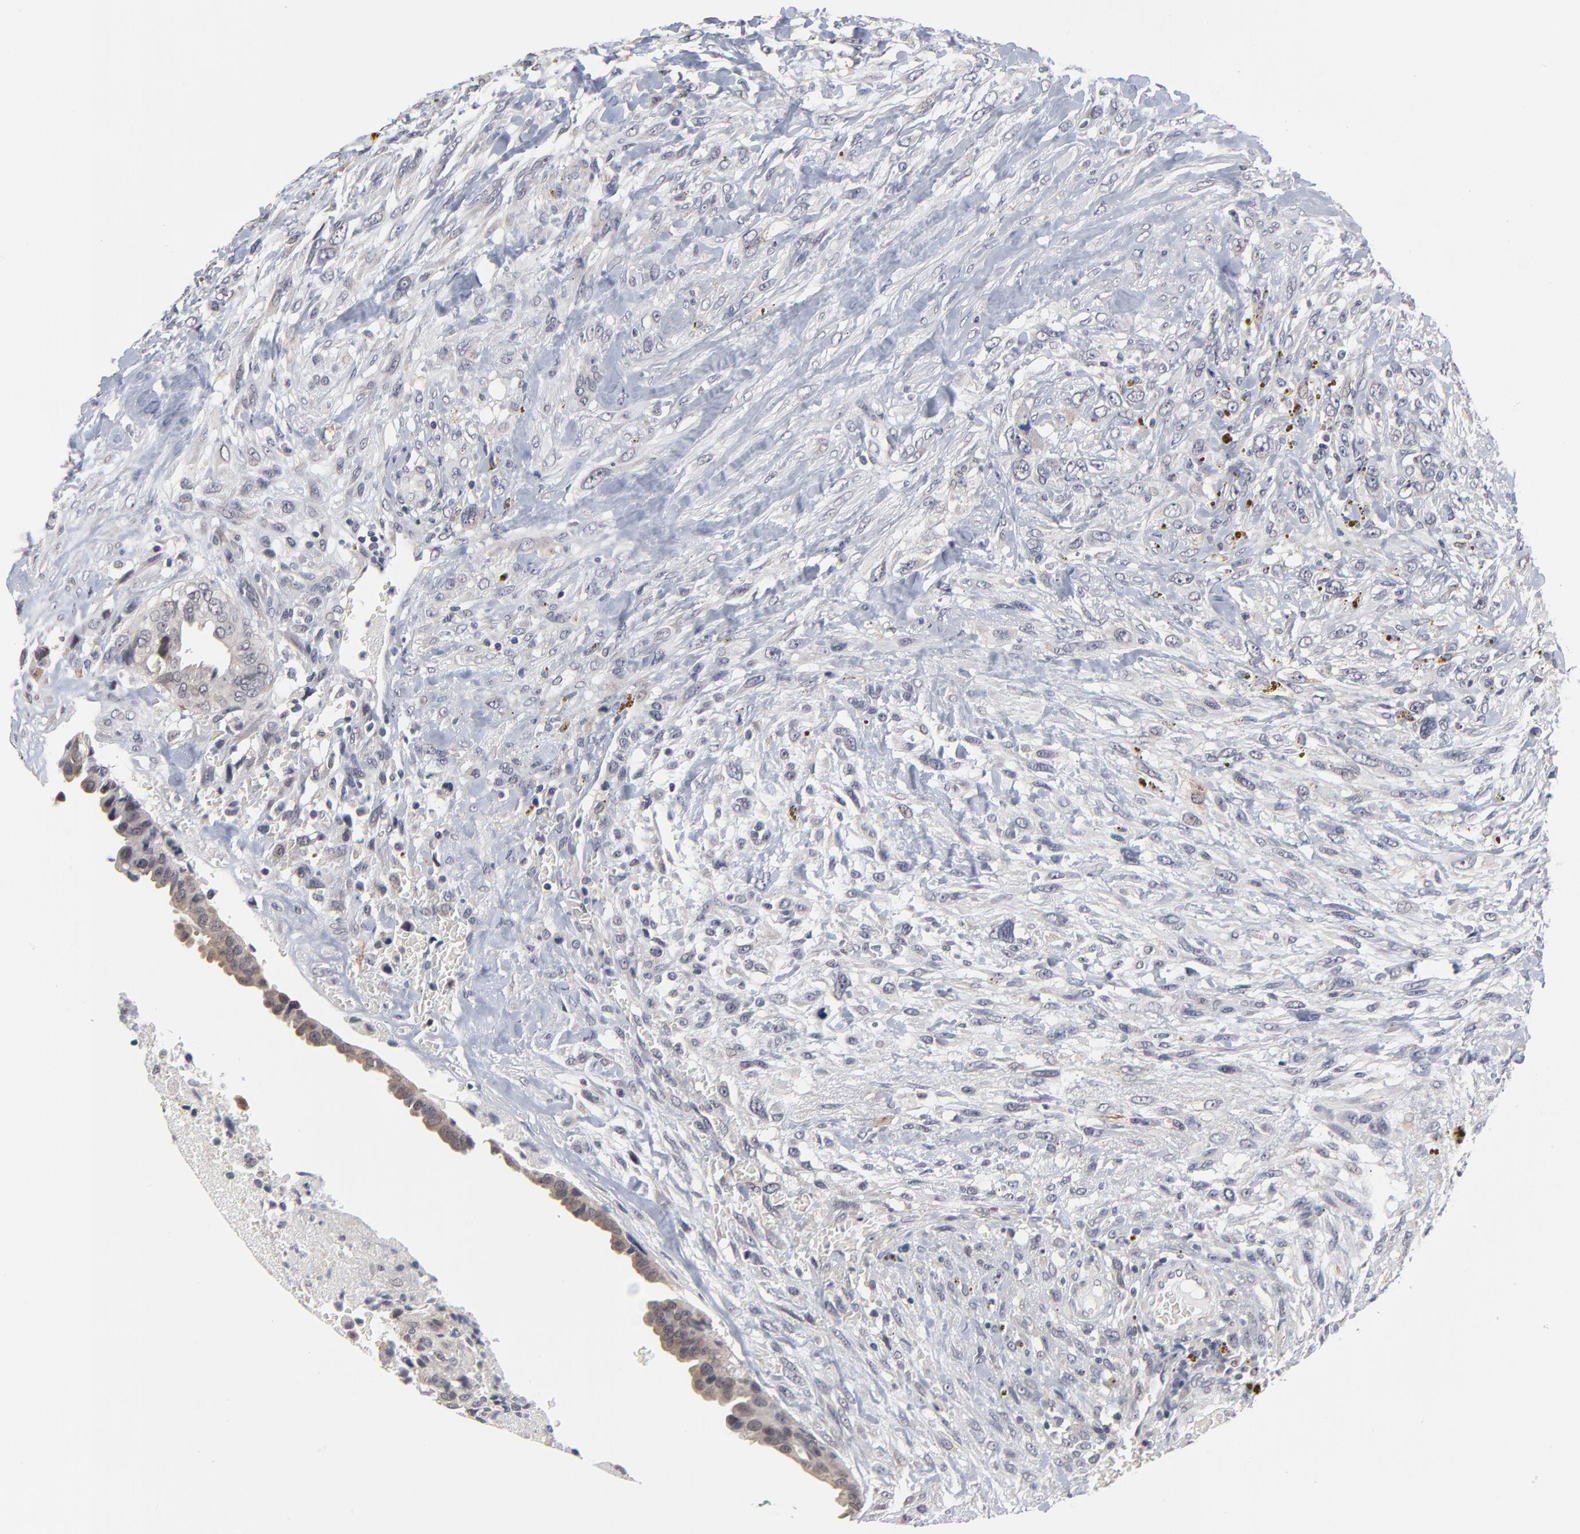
{"staining": {"intensity": "weak", "quantity": "<25%", "location": "cytoplasmic/membranous"}, "tissue": "breast cancer", "cell_type": "Tumor cells", "image_type": "cancer", "snomed": [{"axis": "morphology", "description": "Neoplasm, malignant, NOS"}, {"axis": "topography", "description": "Breast"}], "caption": "Breast cancer stained for a protein using immunohistochemistry demonstrates no positivity tumor cells.", "gene": "MAGEA10", "patient": {"sex": "female", "age": 50}}